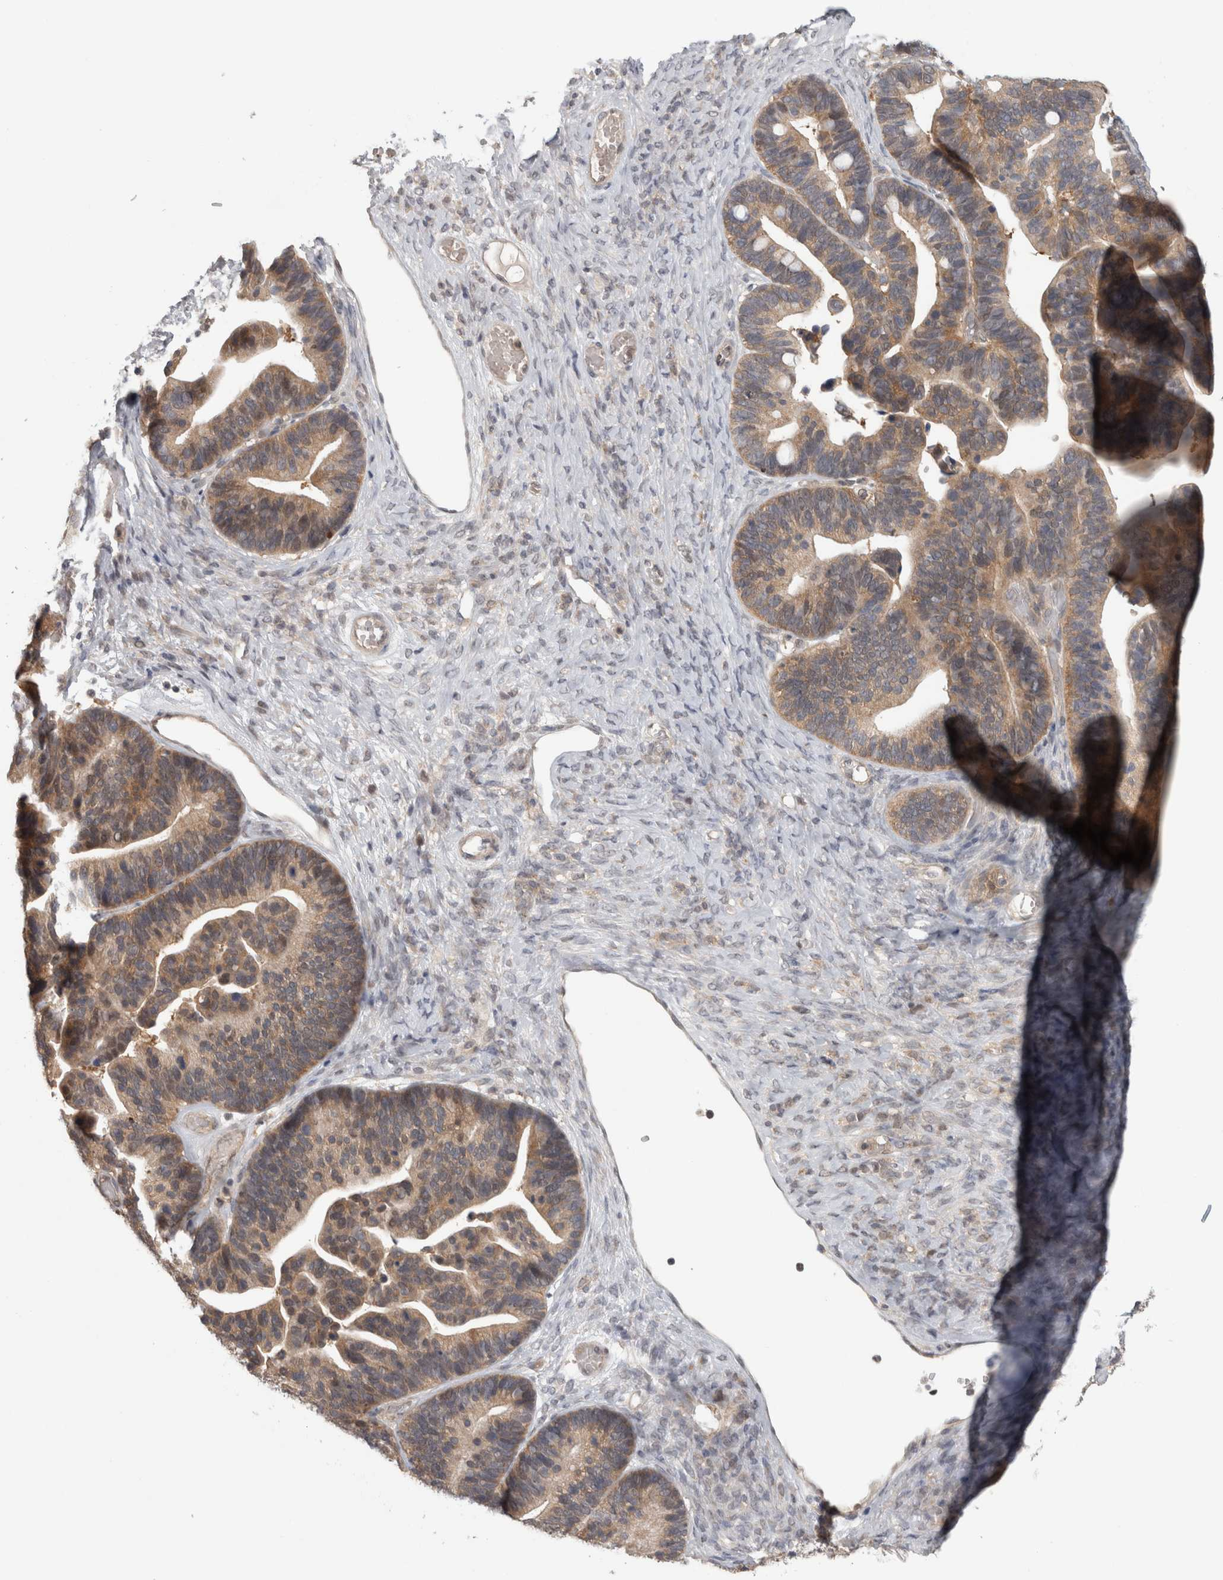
{"staining": {"intensity": "moderate", "quantity": ">75%", "location": "cytoplasmic/membranous"}, "tissue": "ovarian cancer", "cell_type": "Tumor cells", "image_type": "cancer", "snomed": [{"axis": "morphology", "description": "Cystadenocarcinoma, serous, NOS"}, {"axis": "topography", "description": "Ovary"}], "caption": "Ovarian cancer stained for a protein (brown) shows moderate cytoplasmic/membranous positive positivity in about >75% of tumor cells.", "gene": "PIGP", "patient": {"sex": "female", "age": 56}}